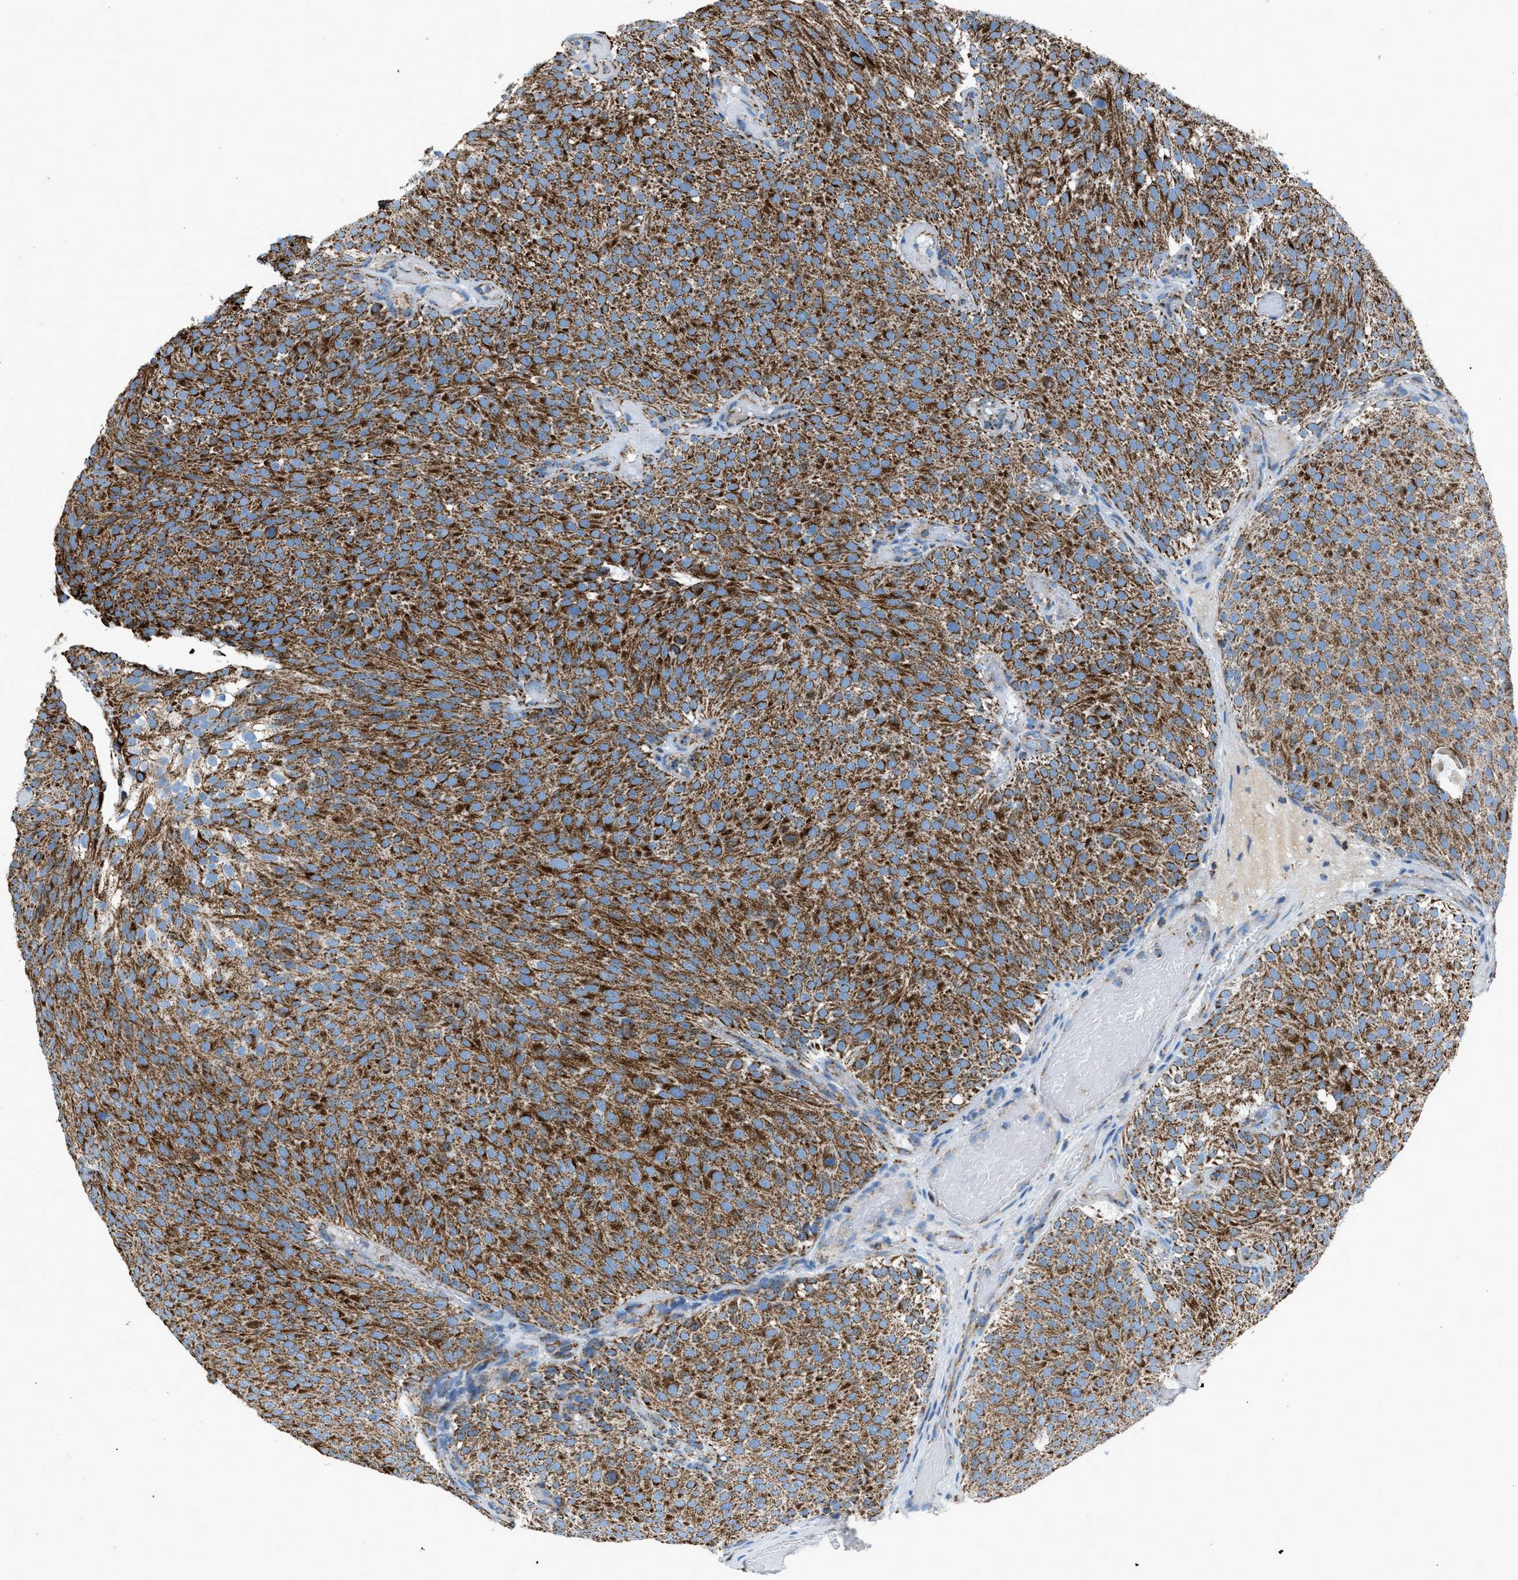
{"staining": {"intensity": "strong", "quantity": ">75%", "location": "cytoplasmic/membranous"}, "tissue": "urothelial cancer", "cell_type": "Tumor cells", "image_type": "cancer", "snomed": [{"axis": "morphology", "description": "Urothelial carcinoma, Low grade"}, {"axis": "topography", "description": "Urinary bladder"}], "caption": "Urothelial carcinoma (low-grade) stained with a protein marker demonstrates strong staining in tumor cells.", "gene": "MDH2", "patient": {"sex": "male", "age": 78}}